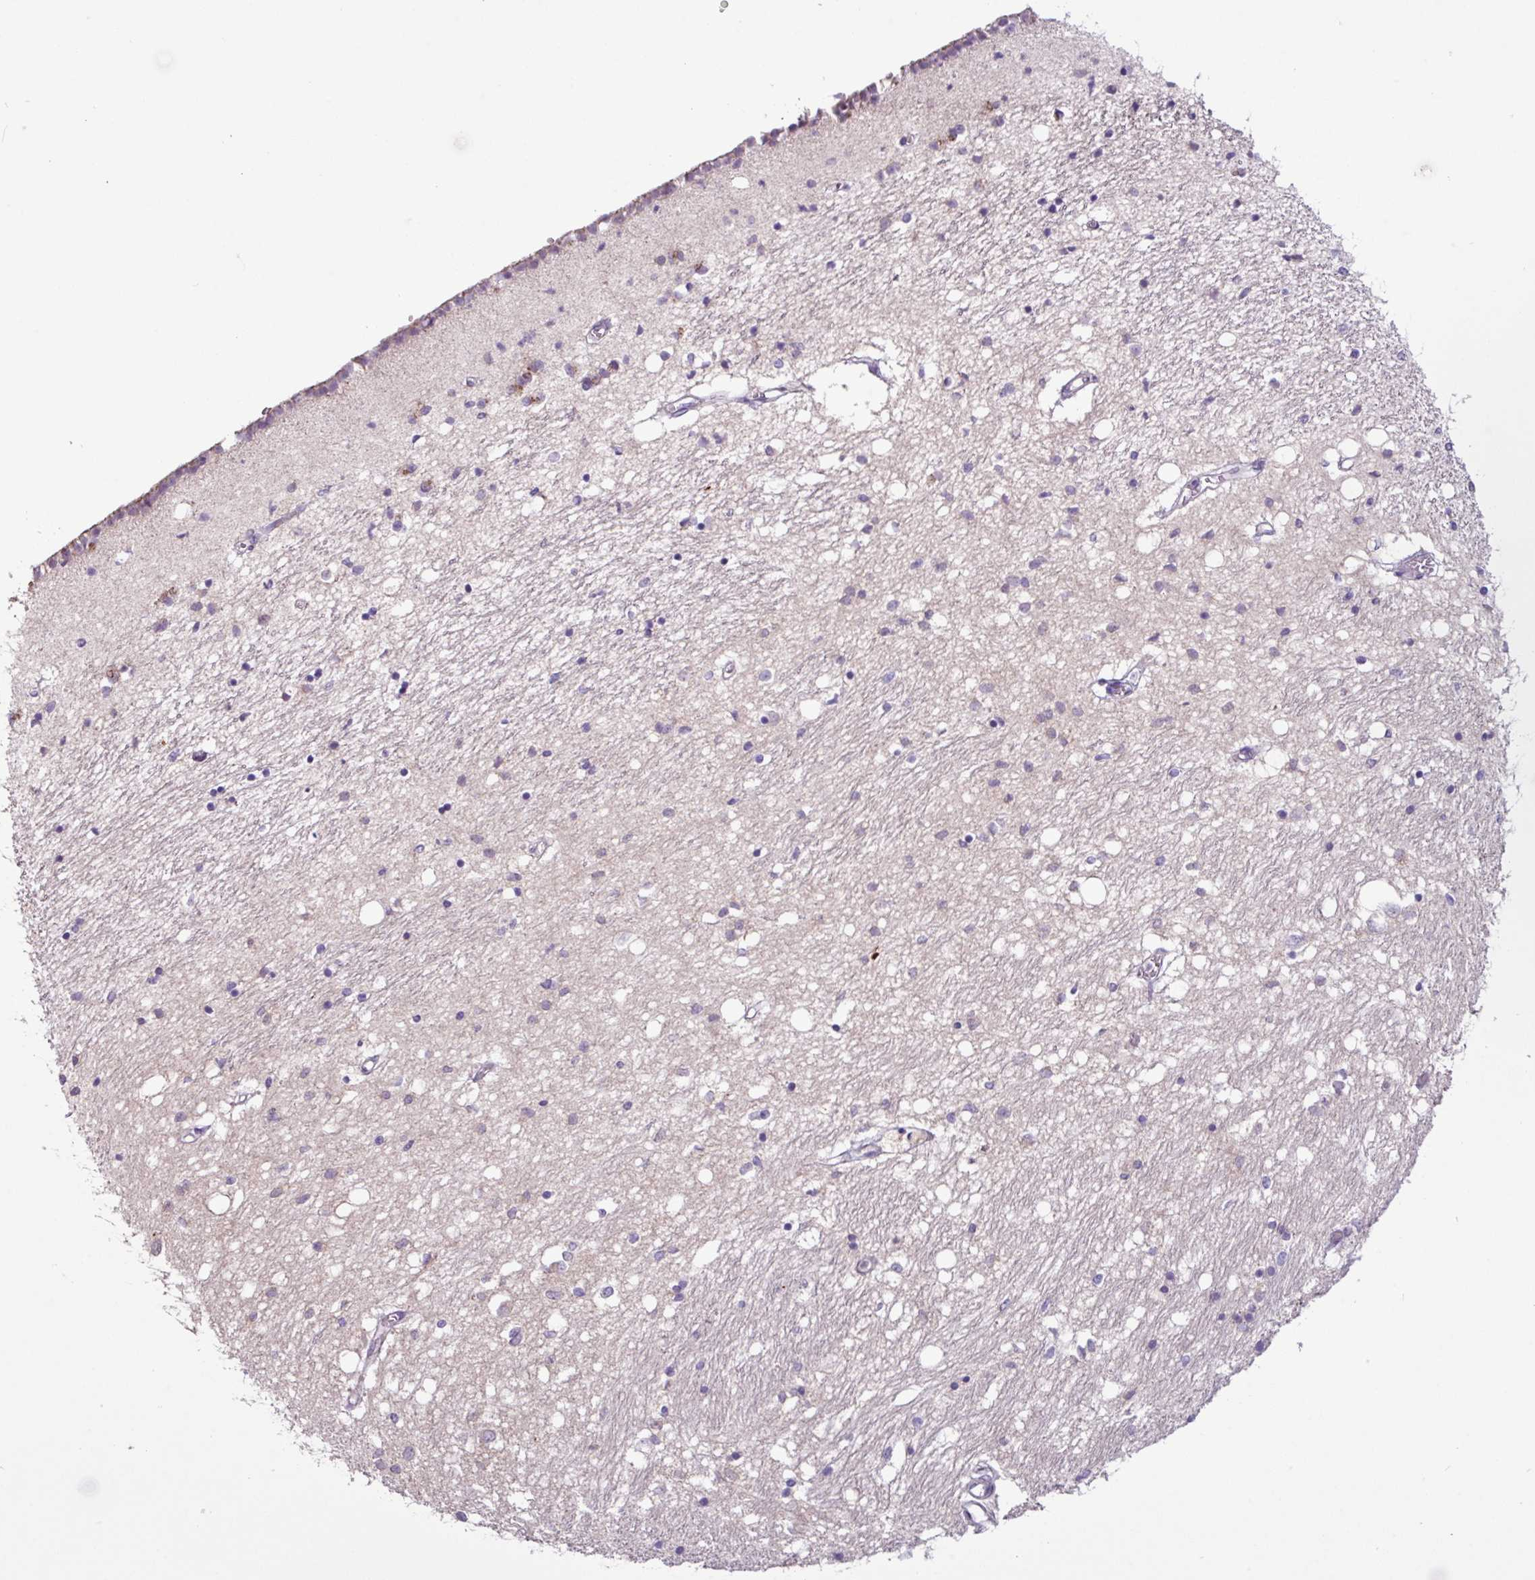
{"staining": {"intensity": "moderate", "quantity": "<25%", "location": "cytoplasmic/membranous"}, "tissue": "caudate", "cell_type": "Glial cells", "image_type": "normal", "snomed": [{"axis": "morphology", "description": "Normal tissue, NOS"}, {"axis": "topography", "description": "Lateral ventricle wall"}], "caption": "Immunohistochemistry (IHC) (DAB) staining of normal caudate displays moderate cytoplasmic/membranous protein expression in approximately <25% of glial cells.", "gene": "PNLDC1", "patient": {"sex": "male", "age": 70}}